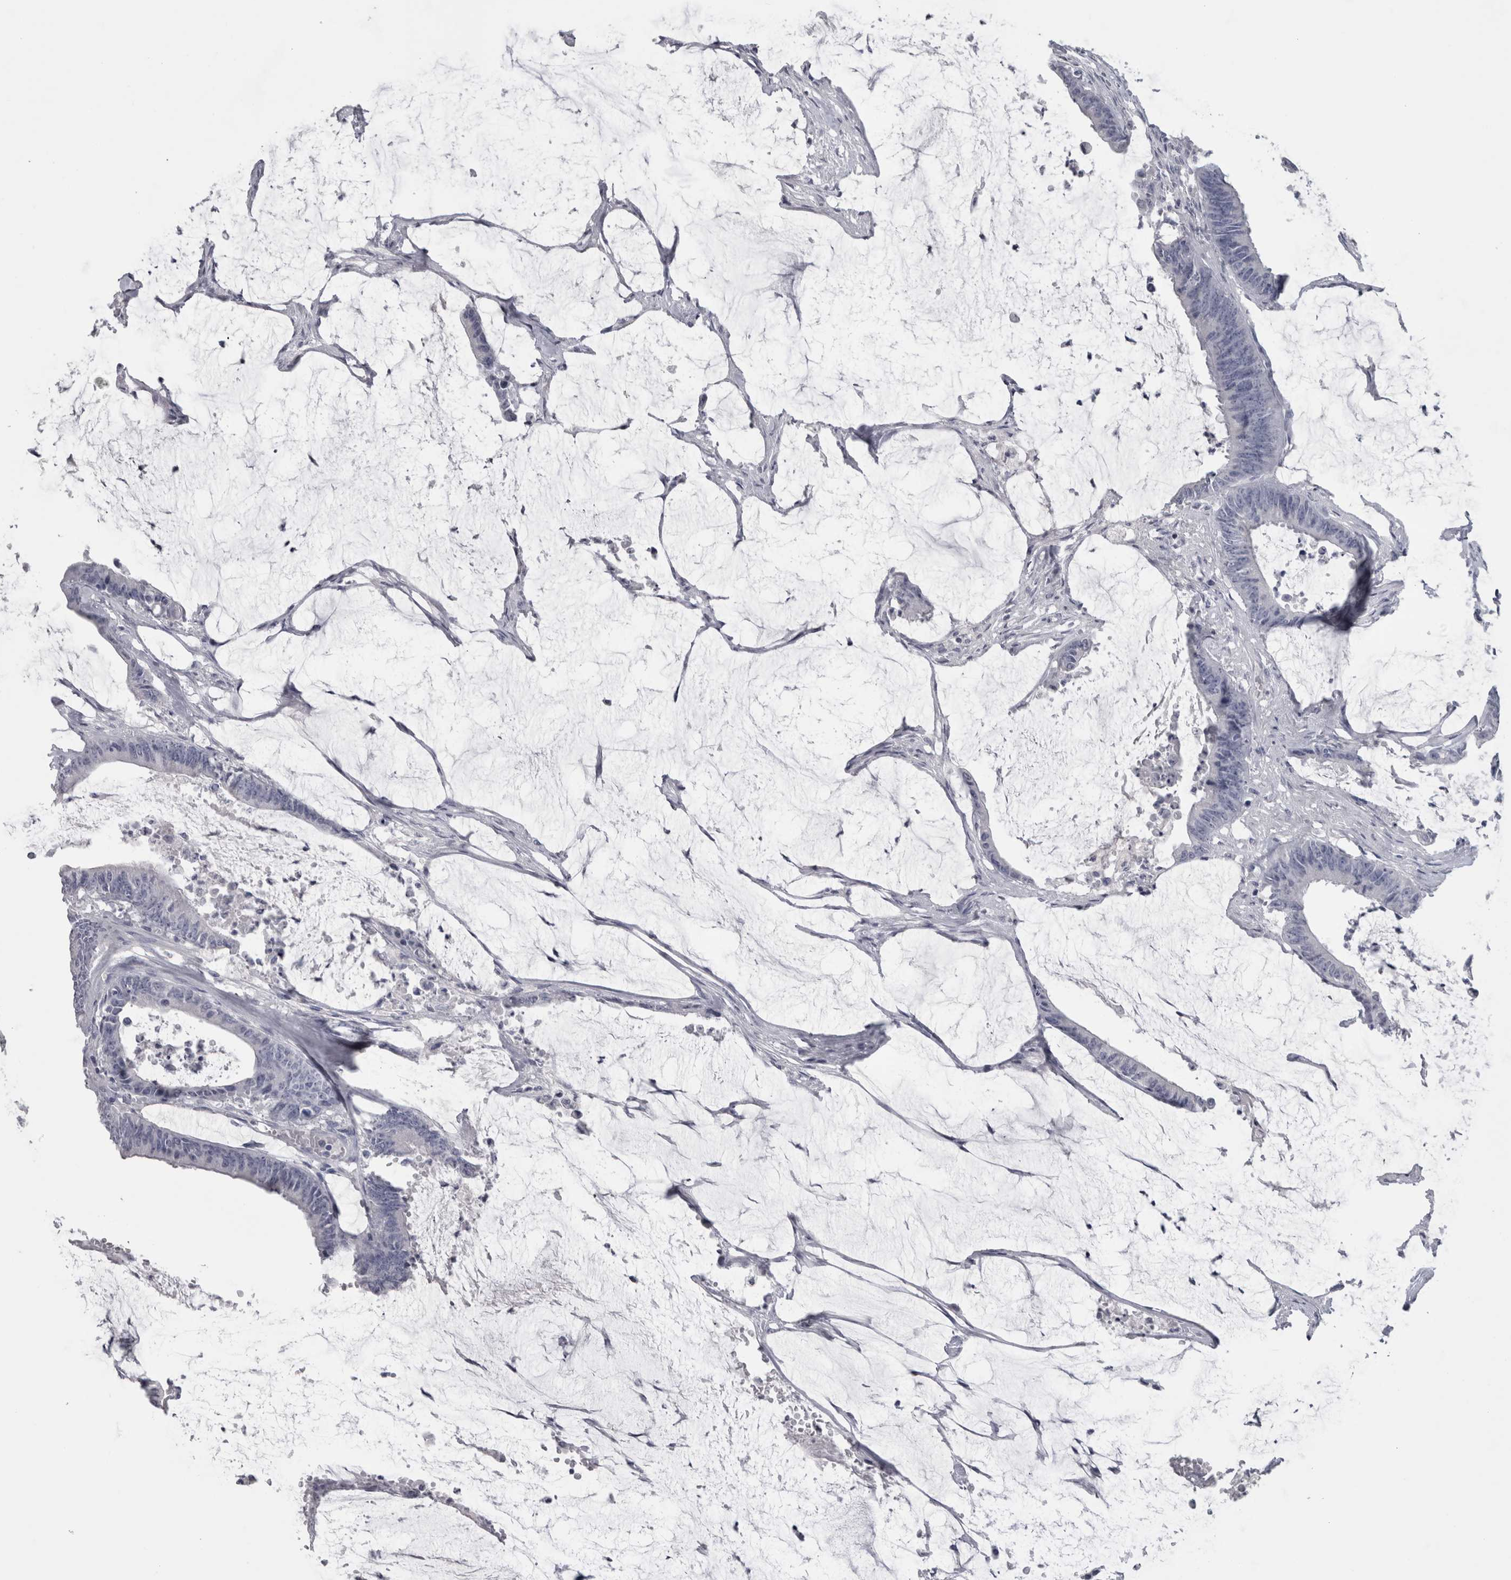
{"staining": {"intensity": "negative", "quantity": "none", "location": "none"}, "tissue": "colorectal cancer", "cell_type": "Tumor cells", "image_type": "cancer", "snomed": [{"axis": "morphology", "description": "Adenocarcinoma, NOS"}, {"axis": "topography", "description": "Rectum"}], "caption": "This micrograph is of colorectal cancer (adenocarcinoma) stained with immunohistochemistry (IHC) to label a protein in brown with the nuclei are counter-stained blue. There is no positivity in tumor cells.", "gene": "PTH", "patient": {"sex": "female", "age": 66}}